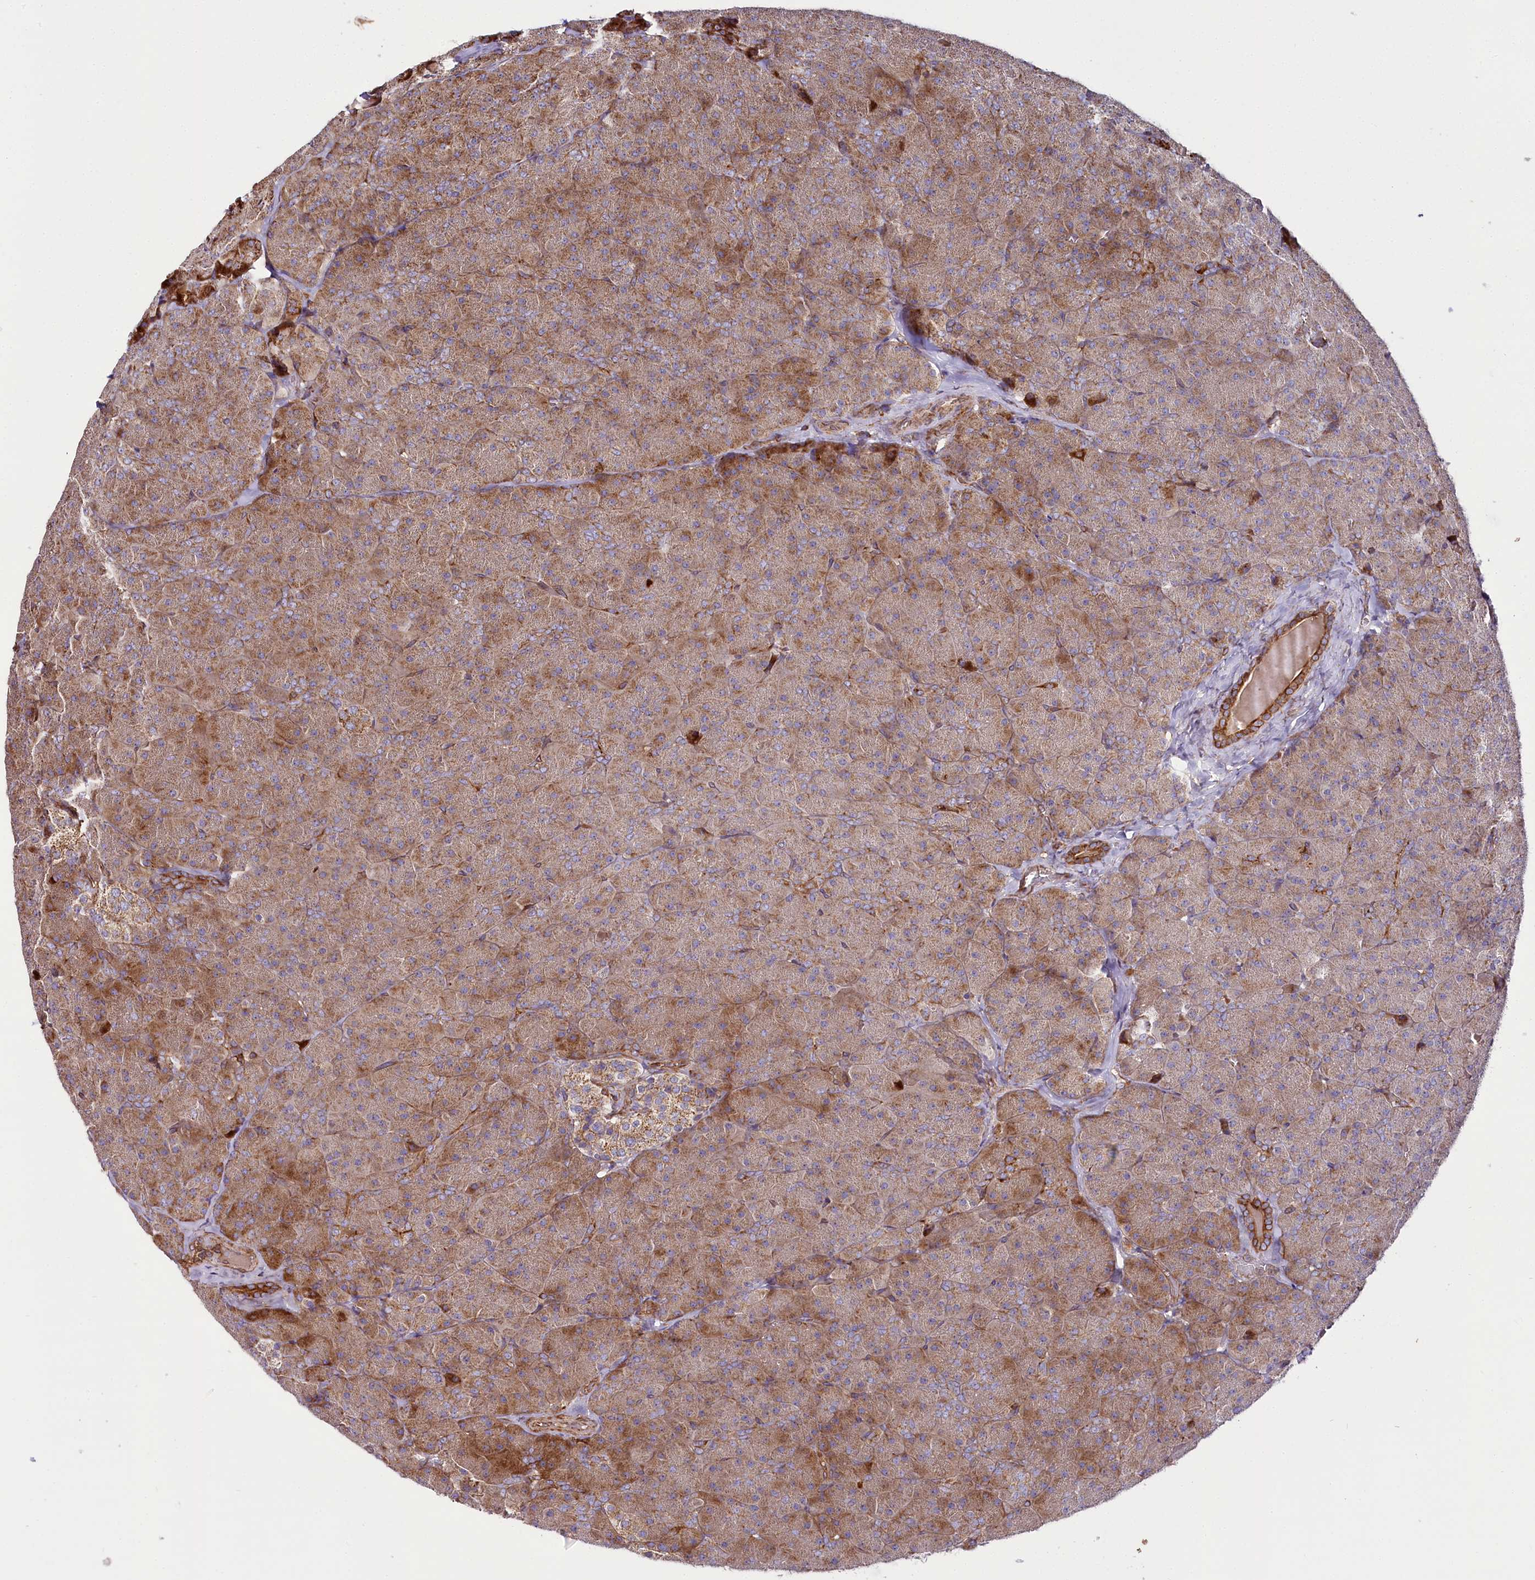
{"staining": {"intensity": "strong", "quantity": "25%-75%", "location": "cytoplasmic/membranous"}, "tissue": "pancreas", "cell_type": "Exocrine glandular cells", "image_type": "normal", "snomed": [{"axis": "morphology", "description": "Normal tissue, NOS"}, {"axis": "topography", "description": "Pancreas"}], "caption": "Benign pancreas reveals strong cytoplasmic/membranous expression in about 25%-75% of exocrine glandular cells, visualized by immunohistochemistry.", "gene": "THUMPD3", "patient": {"sex": "male", "age": 36}}